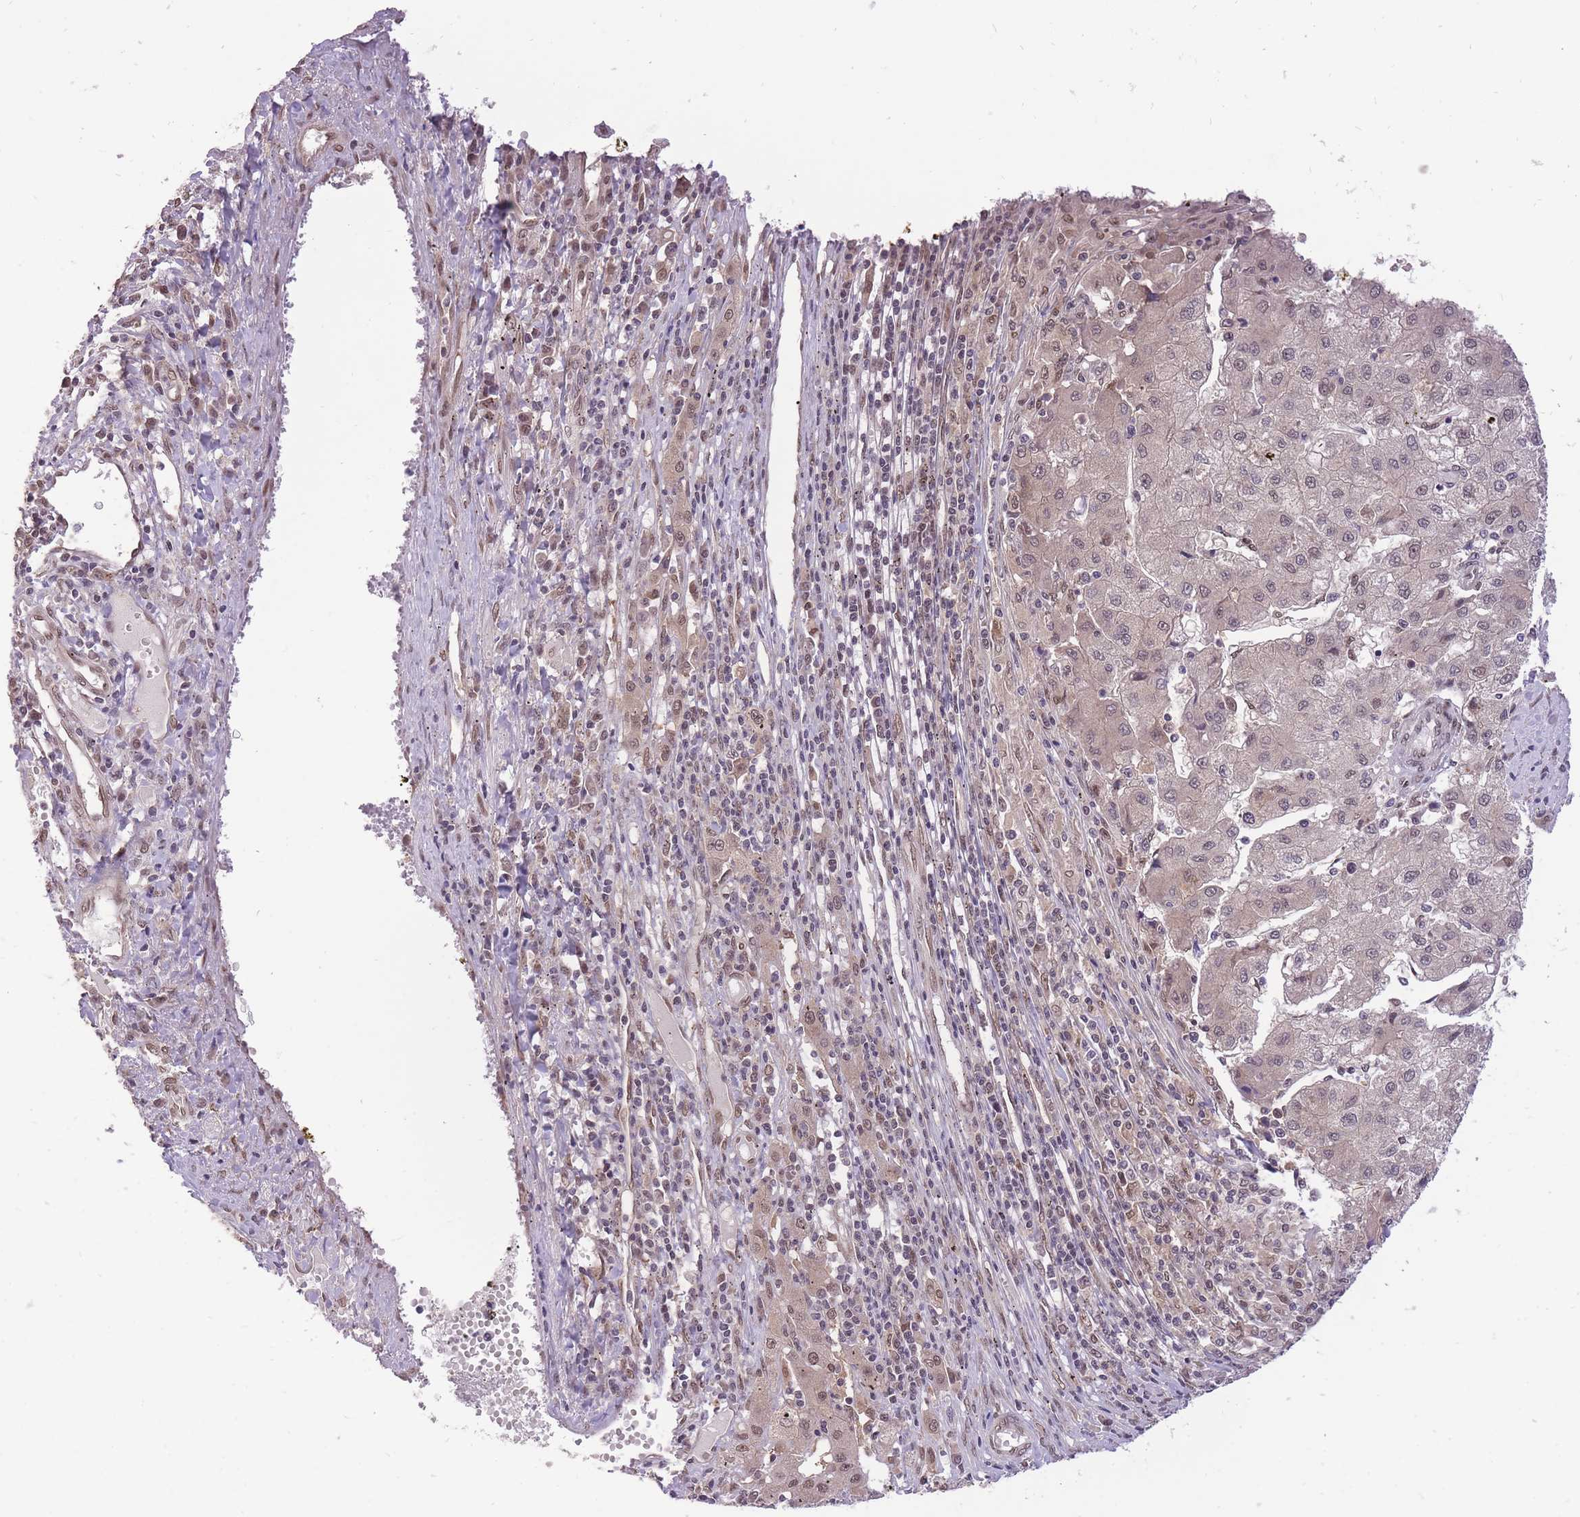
{"staining": {"intensity": "weak", "quantity": ">75%", "location": "nuclear"}, "tissue": "liver cancer", "cell_type": "Tumor cells", "image_type": "cancer", "snomed": [{"axis": "morphology", "description": "Carcinoma, Hepatocellular, NOS"}, {"axis": "topography", "description": "Liver"}], "caption": "A micrograph of human liver cancer stained for a protein displays weak nuclear brown staining in tumor cells.", "gene": "CDIP1", "patient": {"sex": "male", "age": 72}}